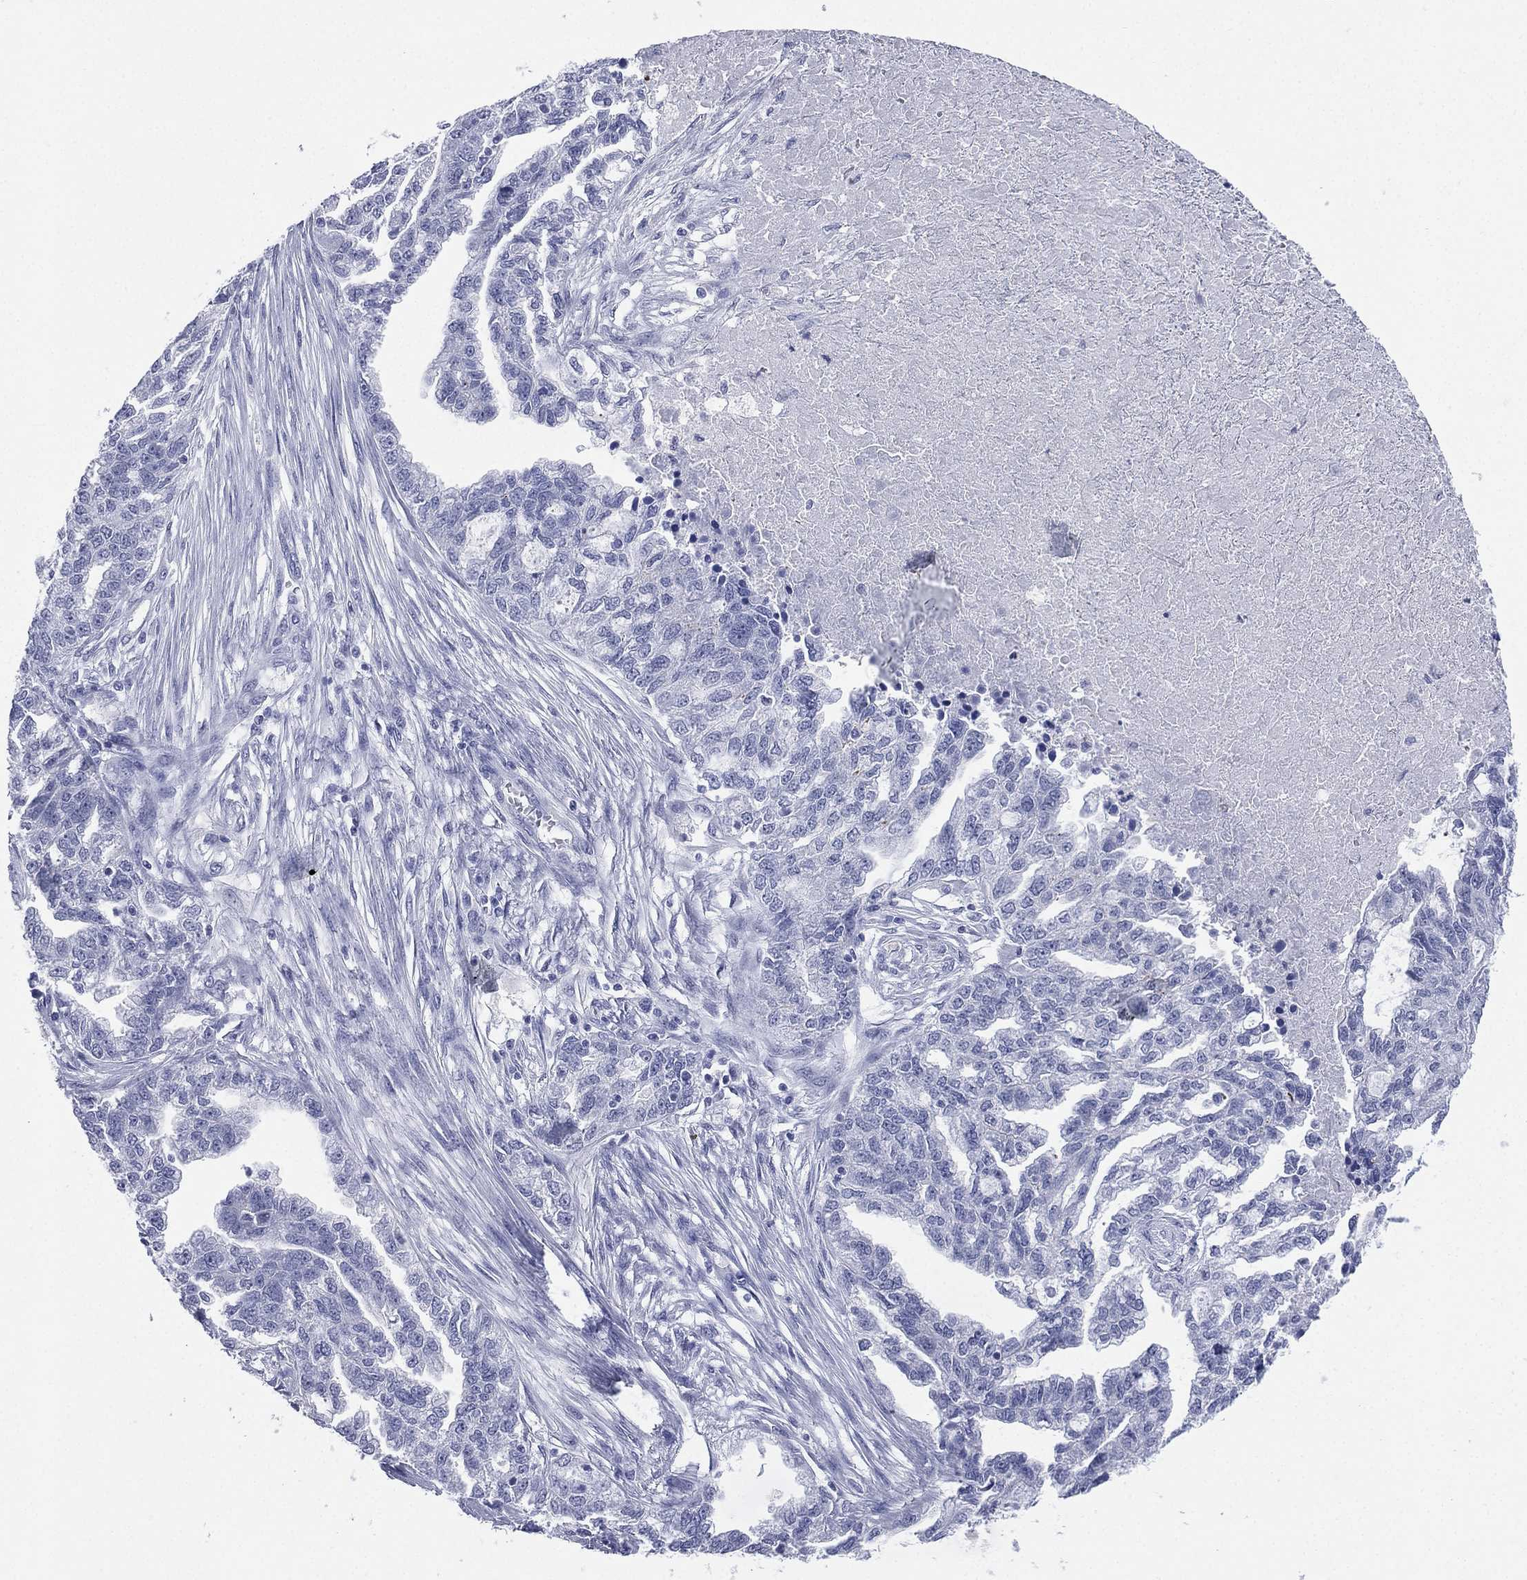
{"staining": {"intensity": "negative", "quantity": "none", "location": "none"}, "tissue": "ovarian cancer", "cell_type": "Tumor cells", "image_type": "cancer", "snomed": [{"axis": "morphology", "description": "Cystadenocarcinoma, serous, NOS"}, {"axis": "topography", "description": "Ovary"}], "caption": "Immunohistochemistry histopathology image of neoplastic tissue: ovarian serous cystadenocarcinoma stained with DAB exhibits no significant protein expression in tumor cells.", "gene": "CD22", "patient": {"sex": "female", "age": 51}}